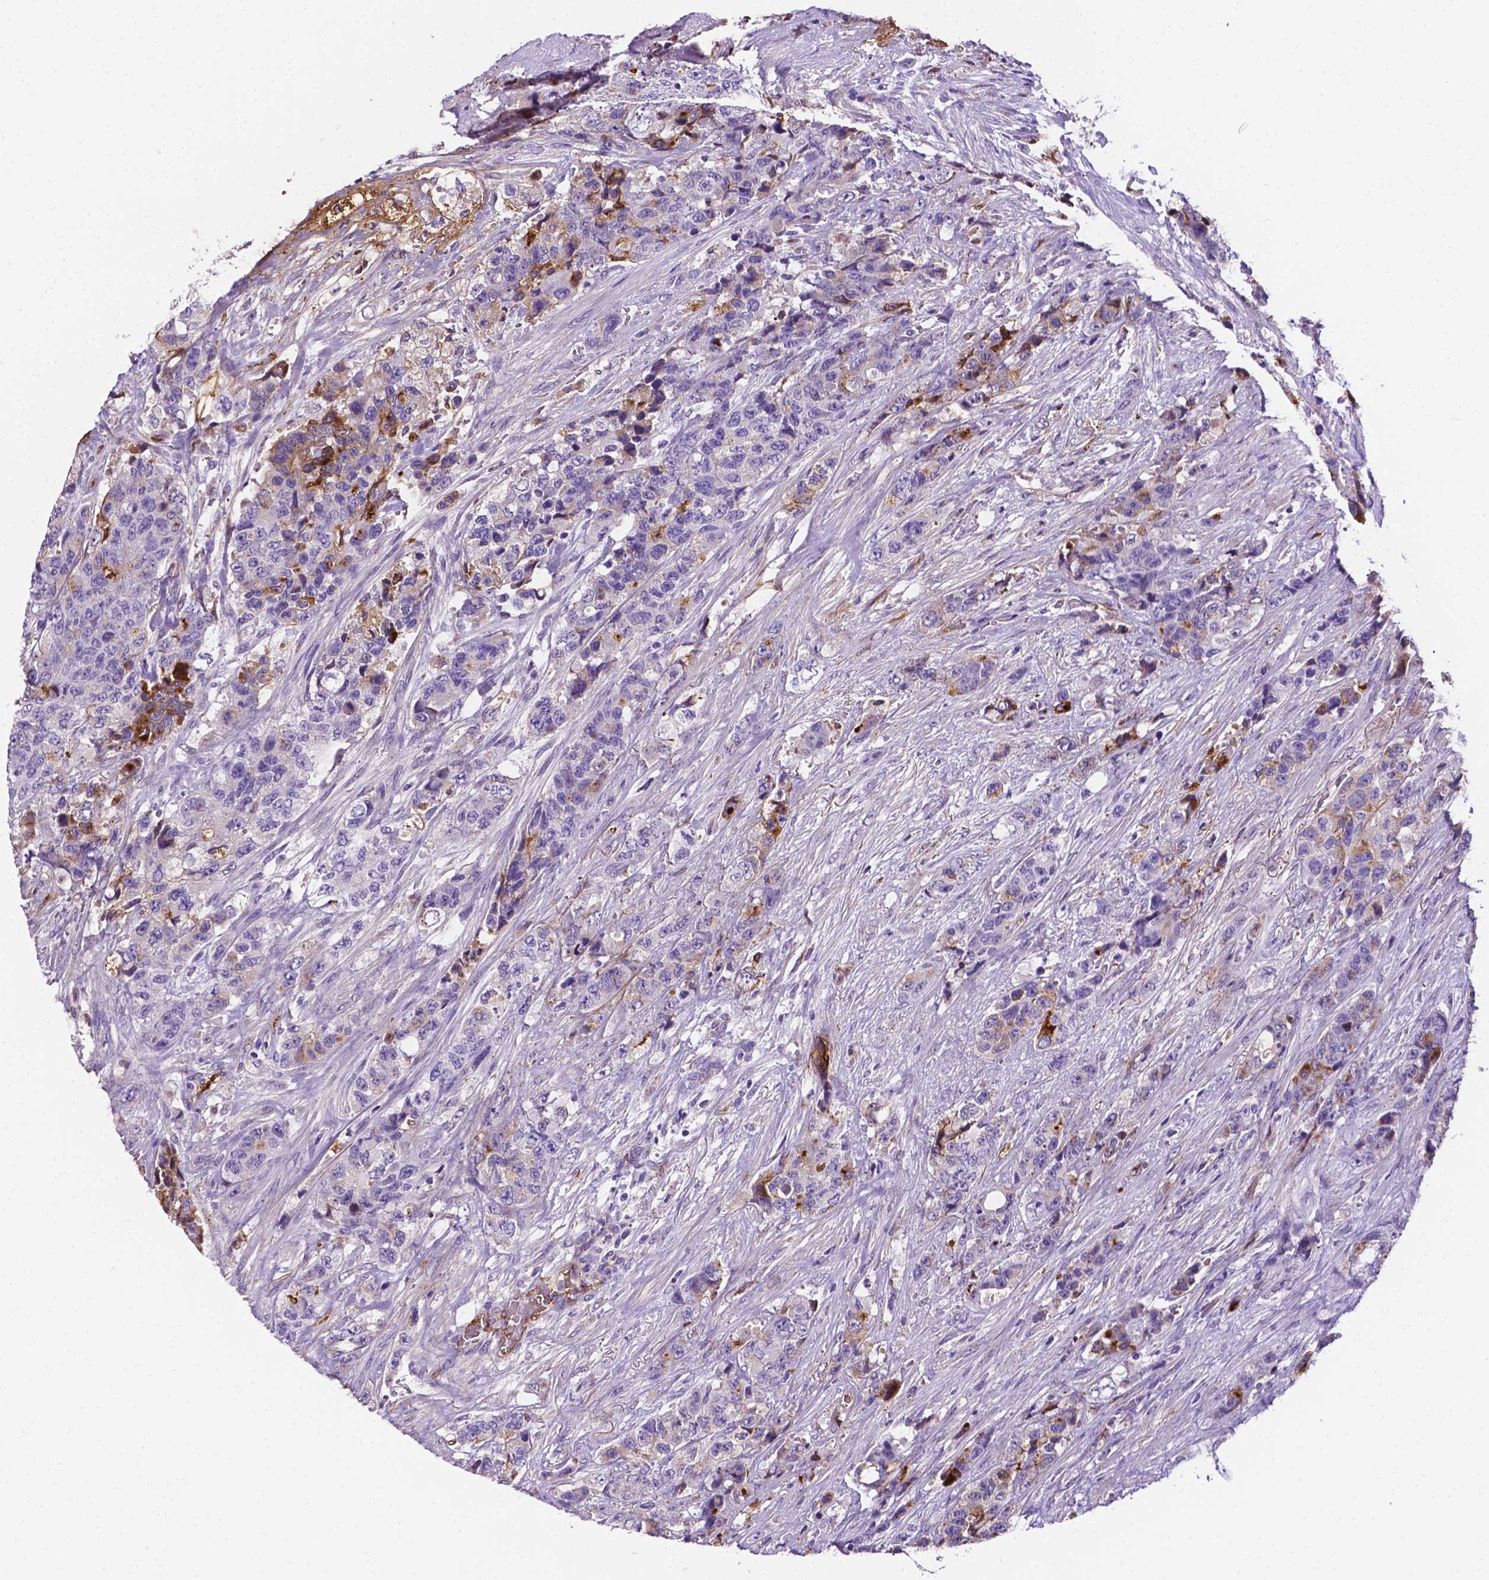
{"staining": {"intensity": "negative", "quantity": "none", "location": "none"}, "tissue": "urothelial cancer", "cell_type": "Tumor cells", "image_type": "cancer", "snomed": [{"axis": "morphology", "description": "Urothelial carcinoma, High grade"}, {"axis": "topography", "description": "Urinary bladder"}], "caption": "The immunohistochemistry (IHC) histopathology image has no significant staining in tumor cells of urothelial cancer tissue.", "gene": "APOE", "patient": {"sex": "female", "age": 78}}